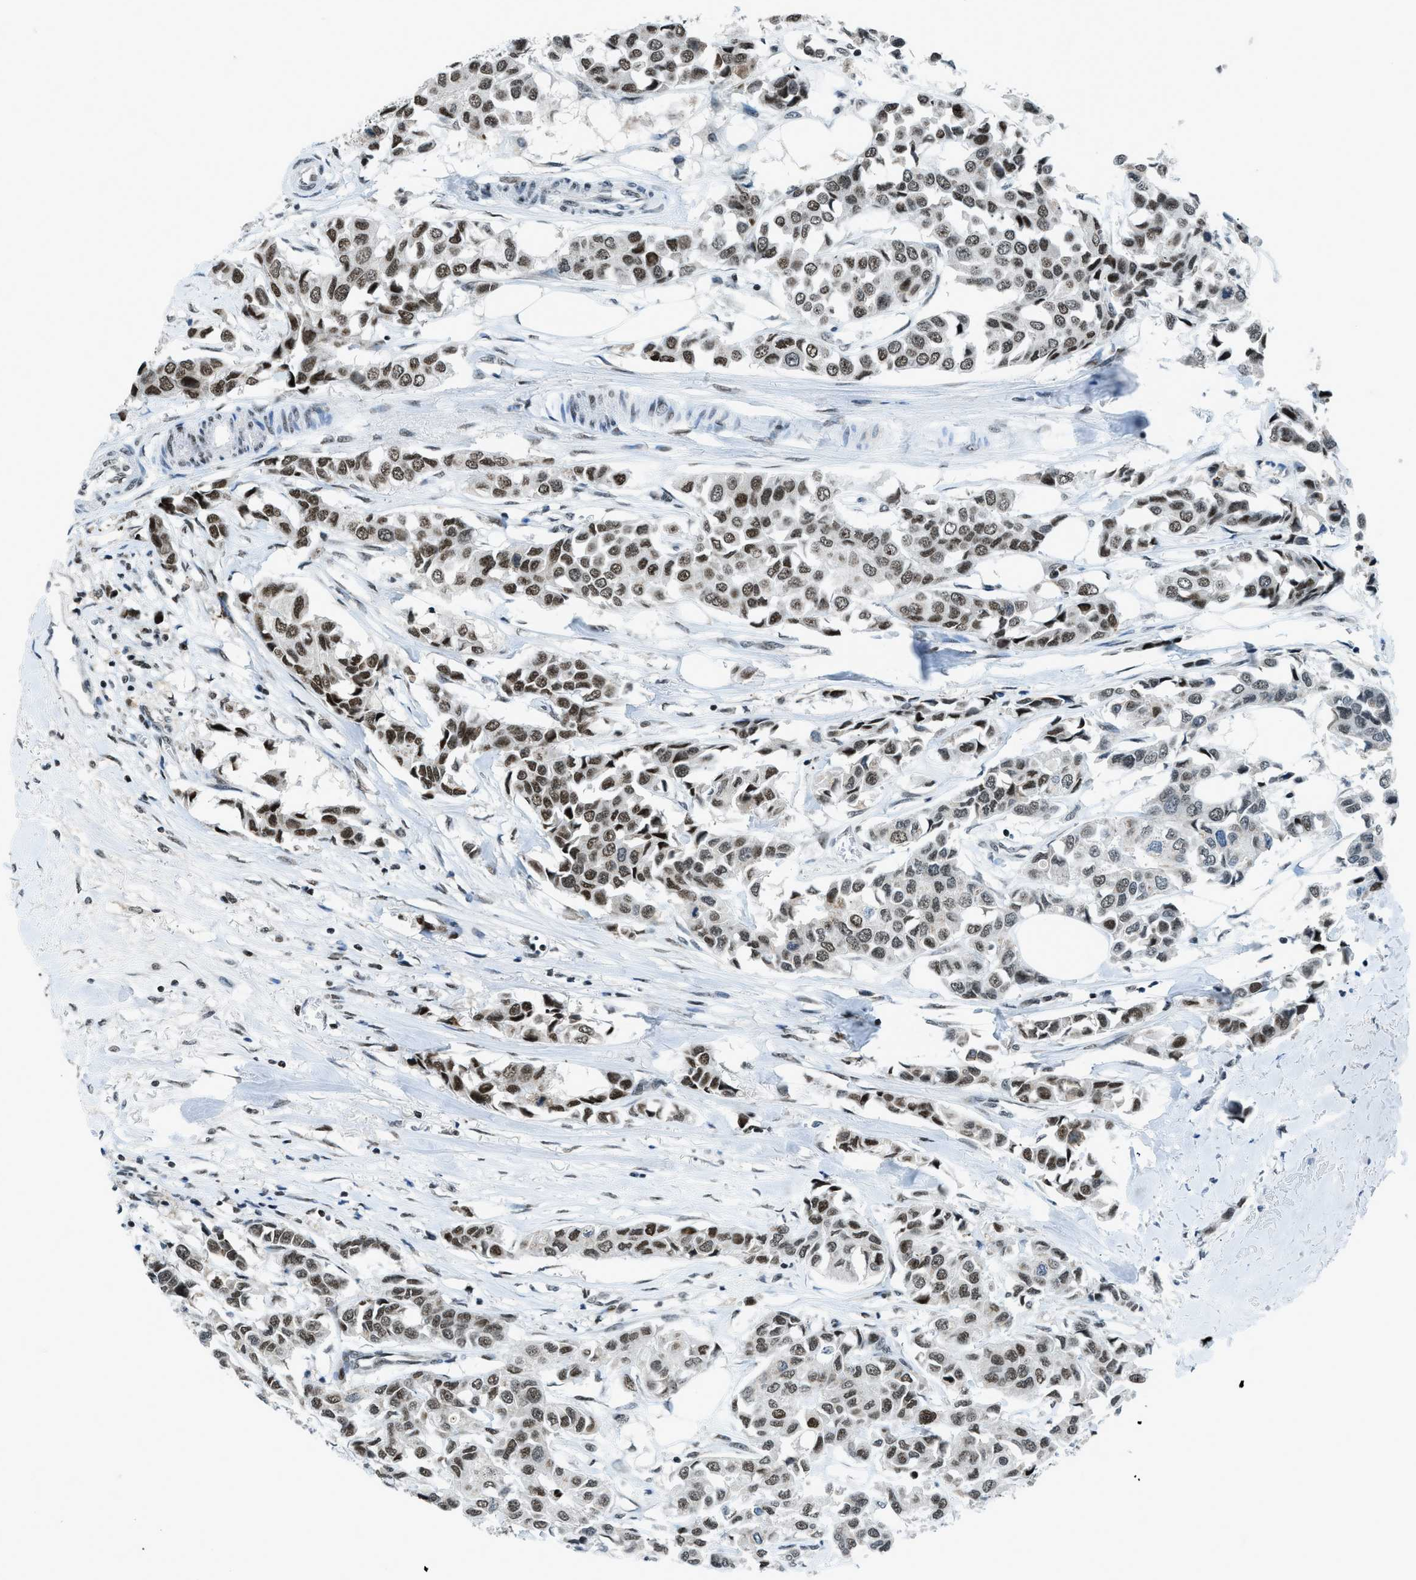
{"staining": {"intensity": "strong", "quantity": ">75%", "location": "nuclear"}, "tissue": "breast cancer", "cell_type": "Tumor cells", "image_type": "cancer", "snomed": [{"axis": "morphology", "description": "Duct carcinoma"}, {"axis": "topography", "description": "Breast"}], "caption": "Breast cancer (intraductal carcinoma) tissue exhibits strong nuclear staining in approximately >75% of tumor cells, visualized by immunohistochemistry.", "gene": "RAD51B", "patient": {"sex": "female", "age": 80}}